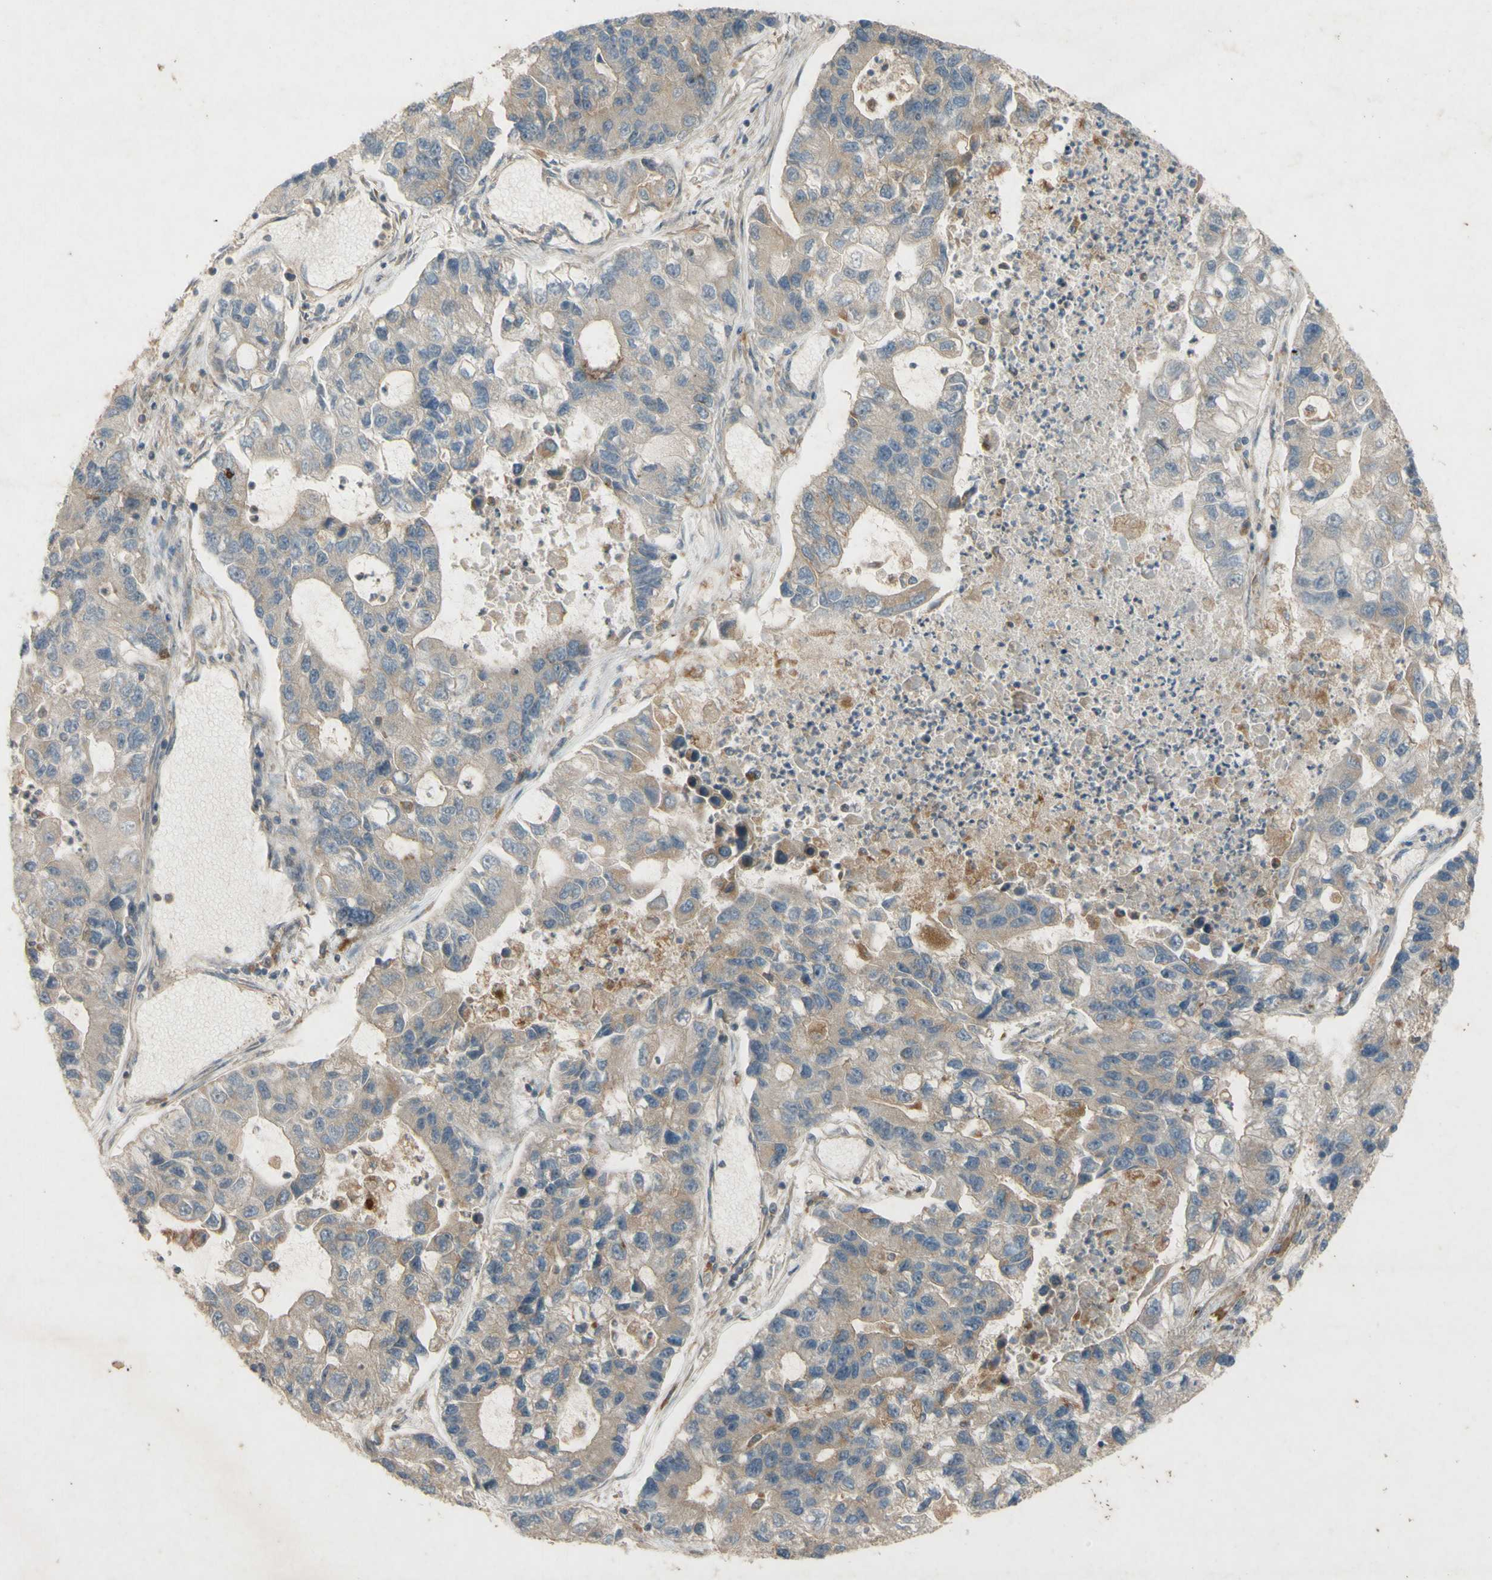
{"staining": {"intensity": "negative", "quantity": "none", "location": "none"}, "tissue": "lung cancer", "cell_type": "Tumor cells", "image_type": "cancer", "snomed": [{"axis": "morphology", "description": "Adenocarcinoma, NOS"}, {"axis": "topography", "description": "Lung"}], "caption": "This is an IHC histopathology image of lung cancer. There is no expression in tumor cells.", "gene": "ATP6V1F", "patient": {"sex": "female", "age": 51}}